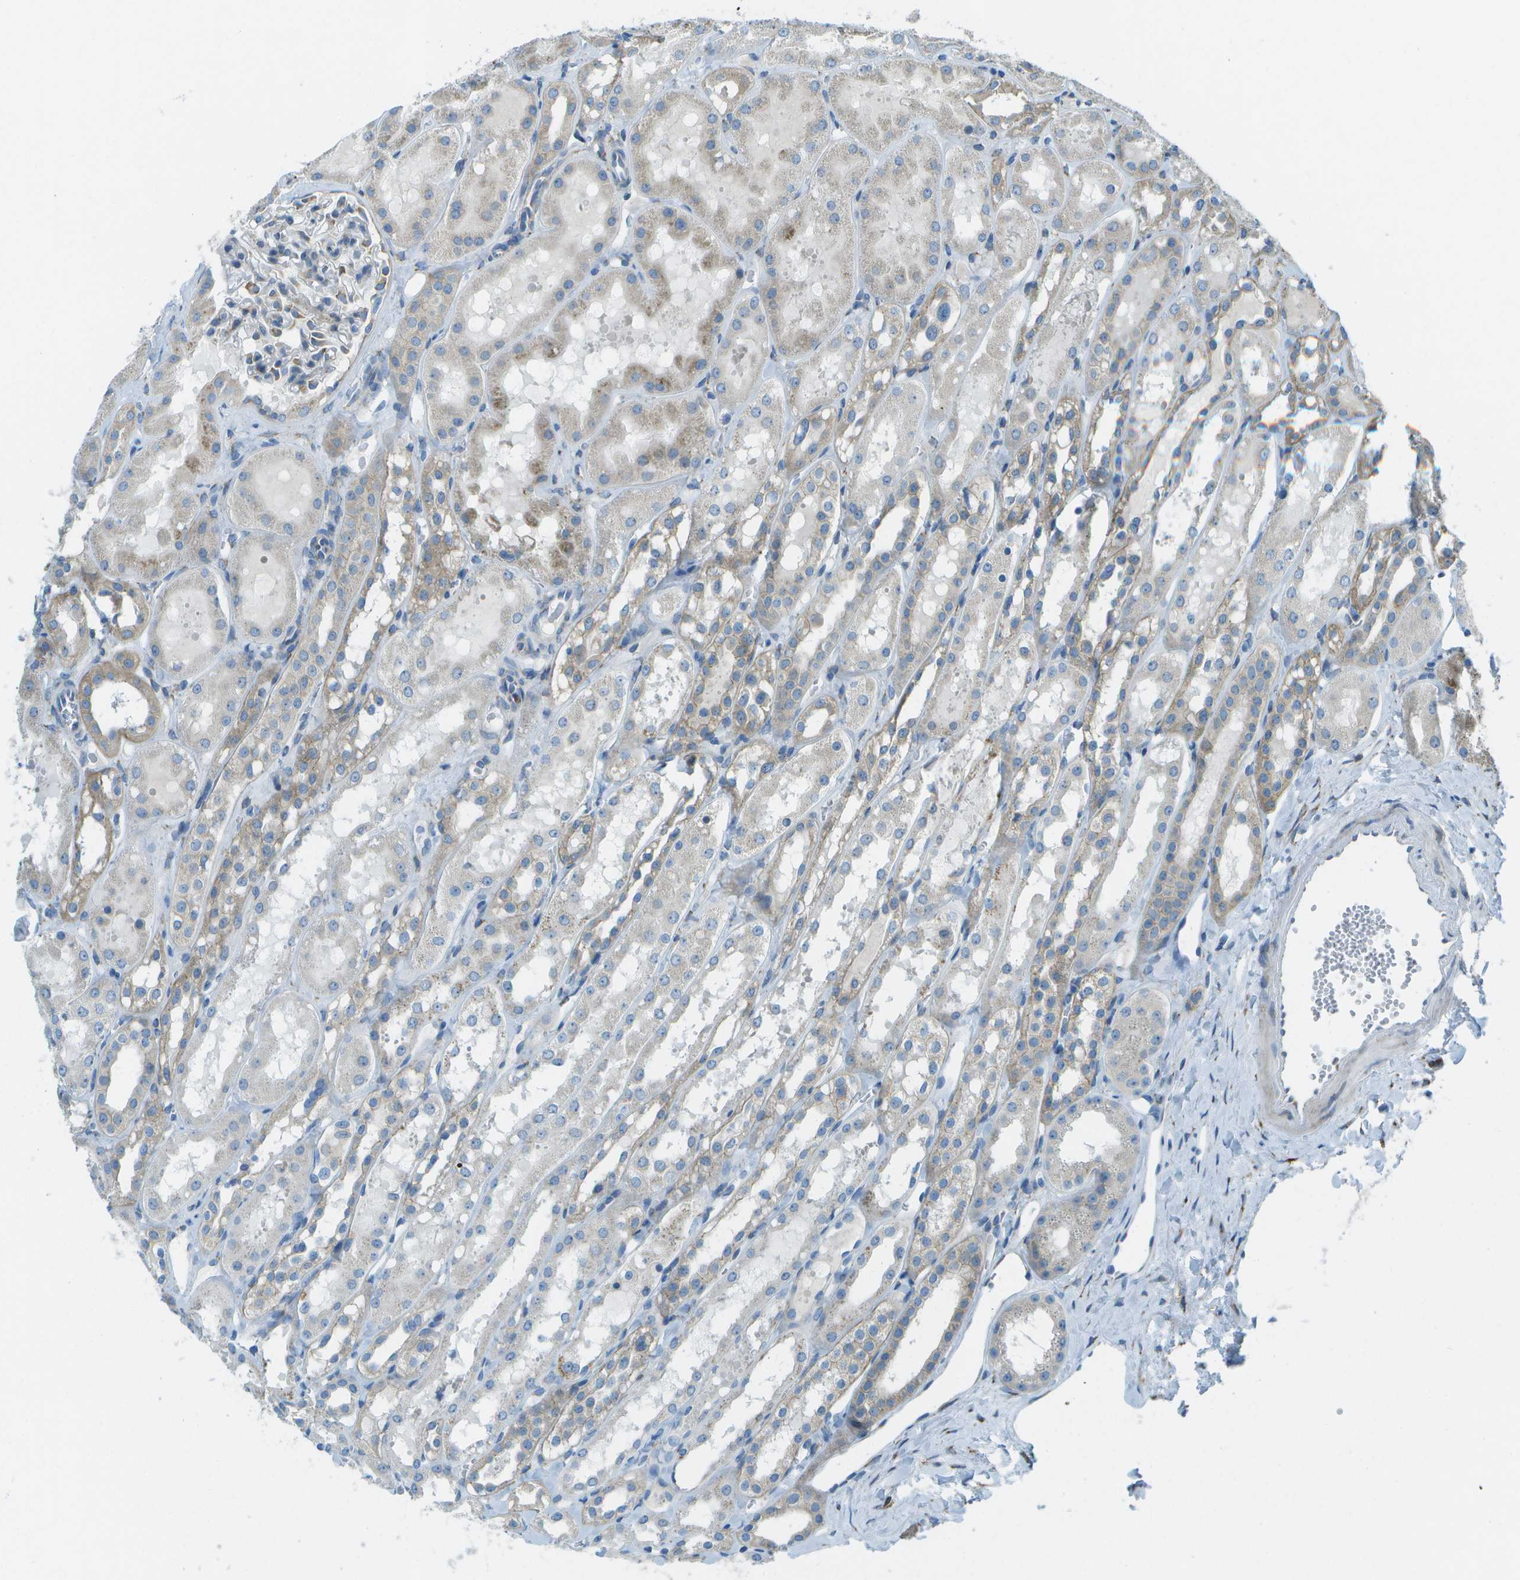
{"staining": {"intensity": "negative", "quantity": "none", "location": "none"}, "tissue": "kidney", "cell_type": "Cells in glomeruli", "image_type": "normal", "snomed": [{"axis": "morphology", "description": "Normal tissue, NOS"}, {"axis": "topography", "description": "Kidney"}, {"axis": "topography", "description": "Urinary bladder"}], "caption": "Cells in glomeruli show no significant protein expression in unremarkable kidney.", "gene": "KCTD3", "patient": {"sex": "male", "age": 16}}